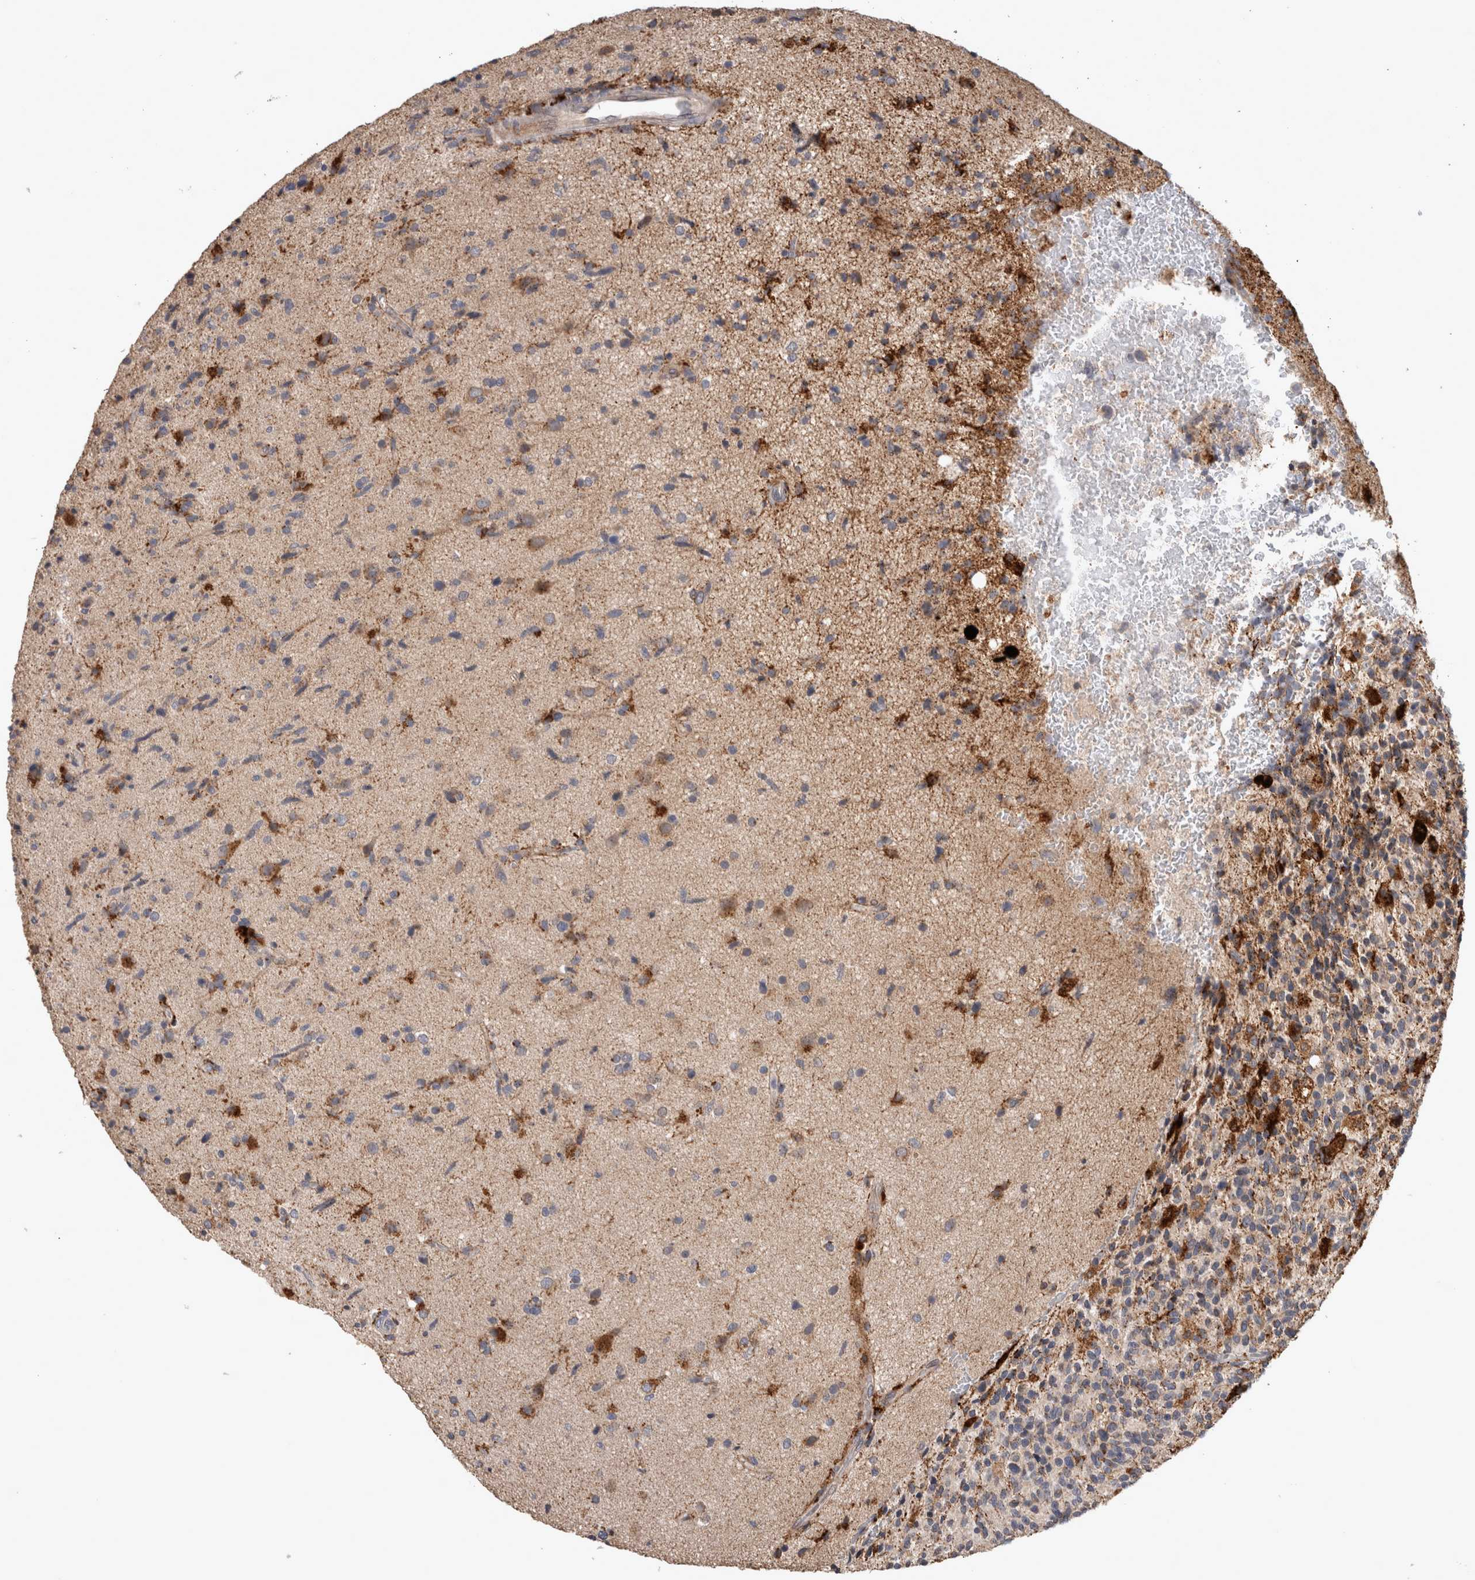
{"staining": {"intensity": "strong", "quantity": "<25%", "location": "cytoplasmic/membranous"}, "tissue": "glioma", "cell_type": "Tumor cells", "image_type": "cancer", "snomed": [{"axis": "morphology", "description": "Glioma, malignant, High grade"}, {"axis": "topography", "description": "Brain"}], "caption": "Immunohistochemical staining of human glioma reveals medium levels of strong cytoplasmic/membranous protein expression in approximately <25% of tumor cells.", "gene": "SERAC1", "patient": {"sex": "male", "age": 72}}